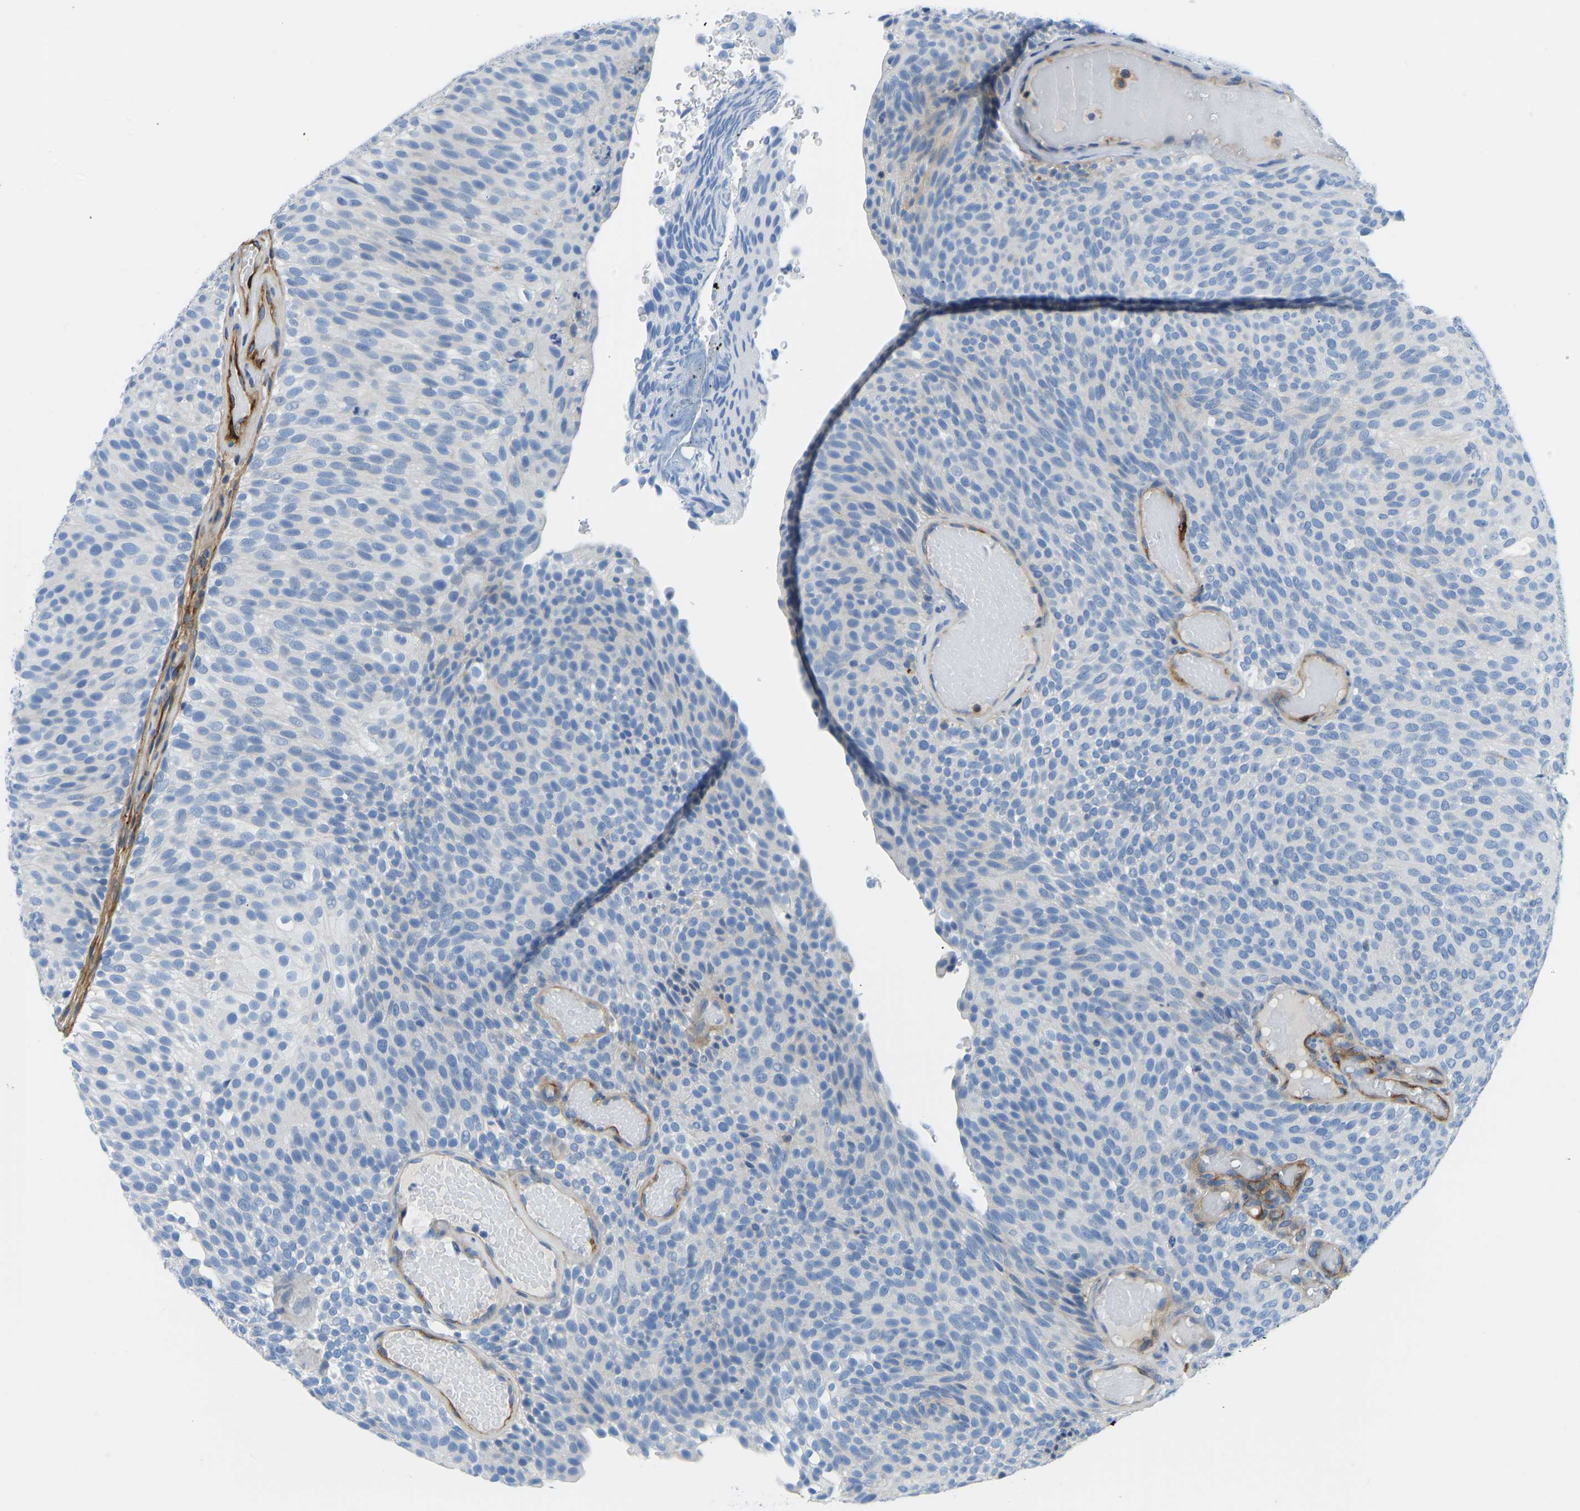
{"staining": {"intensity": "negative", "quantity": "none", "location": "none"}, "tissue": "urothelial cancer", "cell_type": "Tumor cells", "image_type": "cancer", "snomed": [{"axis": "morphology", "description": "Urothelial carcinoma, Low grade"}, {"axis": "topography", "description": "Urinary bladder"}], "caption": "Human urothelial cancer stained for a protein using IHC shows no expression in tumor cells.", "gene": "COL15A1", "patient": {"sex": "male", "age": 78}}